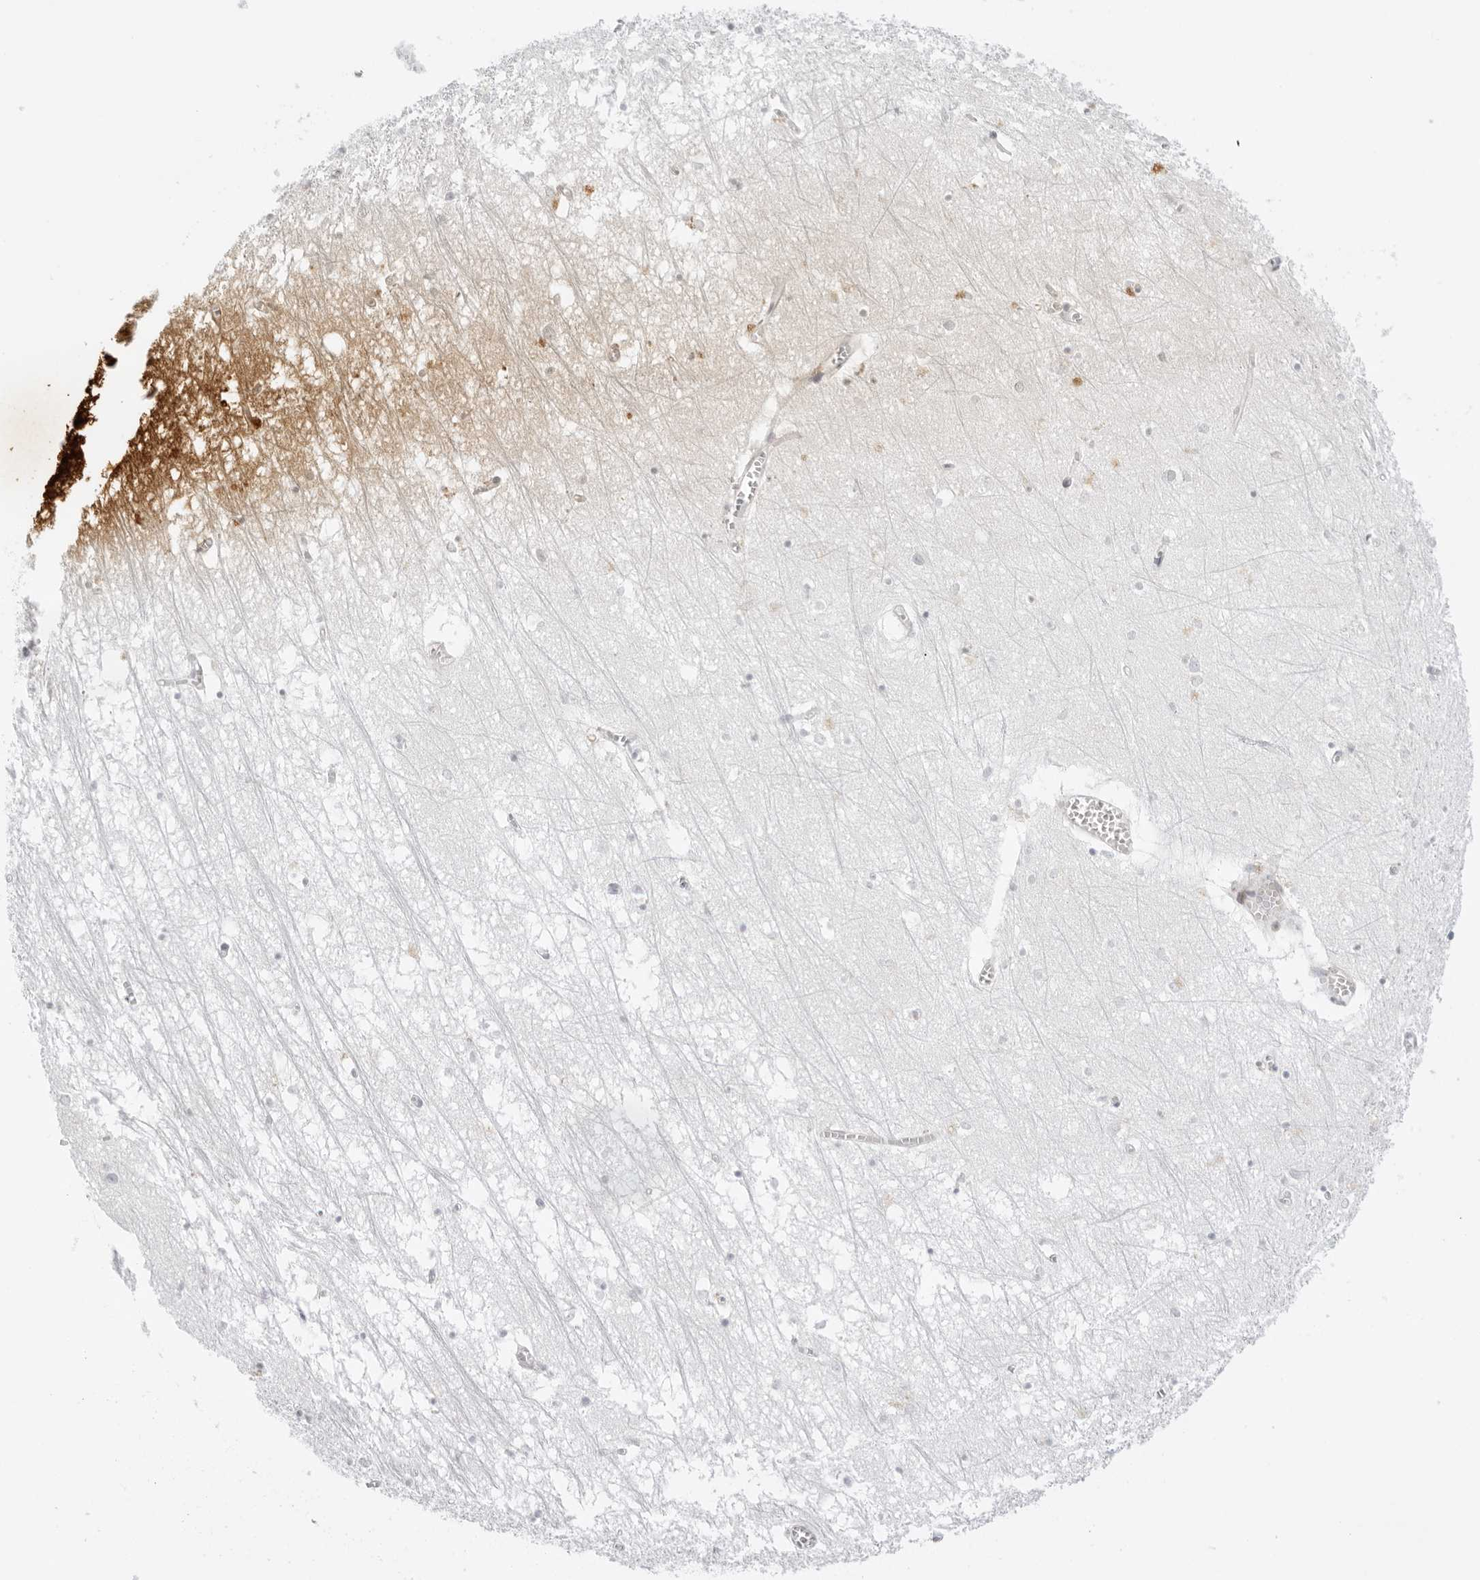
{"staining": {"intensity": "negative", "quantity": "none", "location": "none"}, "tissue": "hippocampus", "cell_type": "Glial cells", "image_type": "normal", "snomed": [{"axis": "morphology", "description": "Normal tissue, NOS"}, {"axis": "topography", "description": "Hippocampus"}], "caption": "Protein analysis of normal hippocampus shows no significant expression in glial cells. Nuclei are stained in blue.", "gene": "TNFRSF14", "patient": {"sex": "male", "age": 70}}